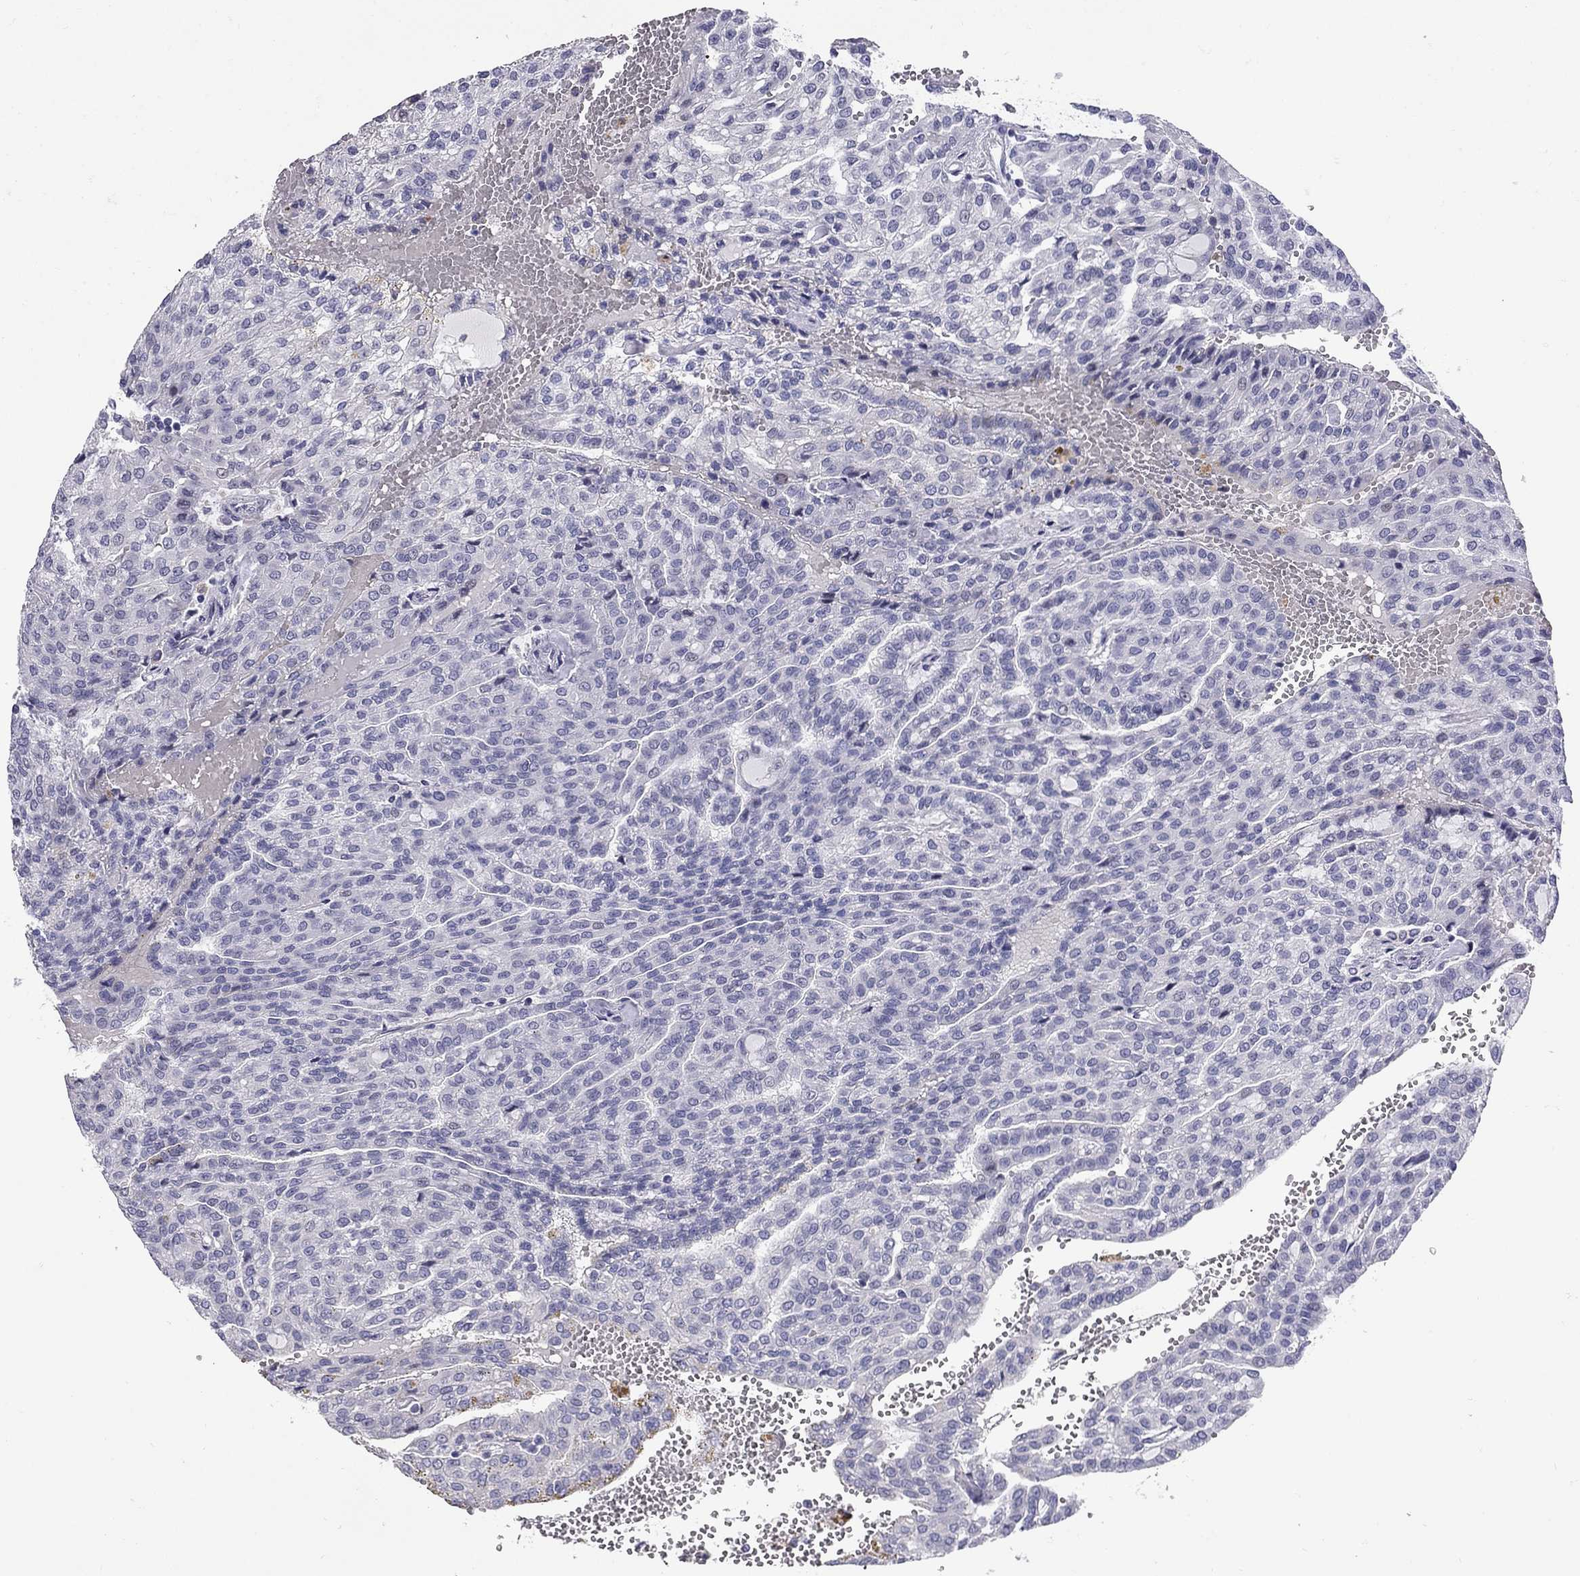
{"staining": {"intensity": "negative", "quantity": "none", "location": "none"}, "tissue": "renal cancer", "cell_type": "Tumor cells", "image_type": "cancer", "snomed": [{"axis": "morphology", "description": "Adenocarcinoma, NOS"}, {"axis": "topography", "description": "Kidney"}], "caption": "Immunohistochemical staining of human renal cancer (adenocarcinoma) displays no significant positivity in tumor cells.", "gene": "C8orf88", "patient": {"sex": "male", "age": 63}}